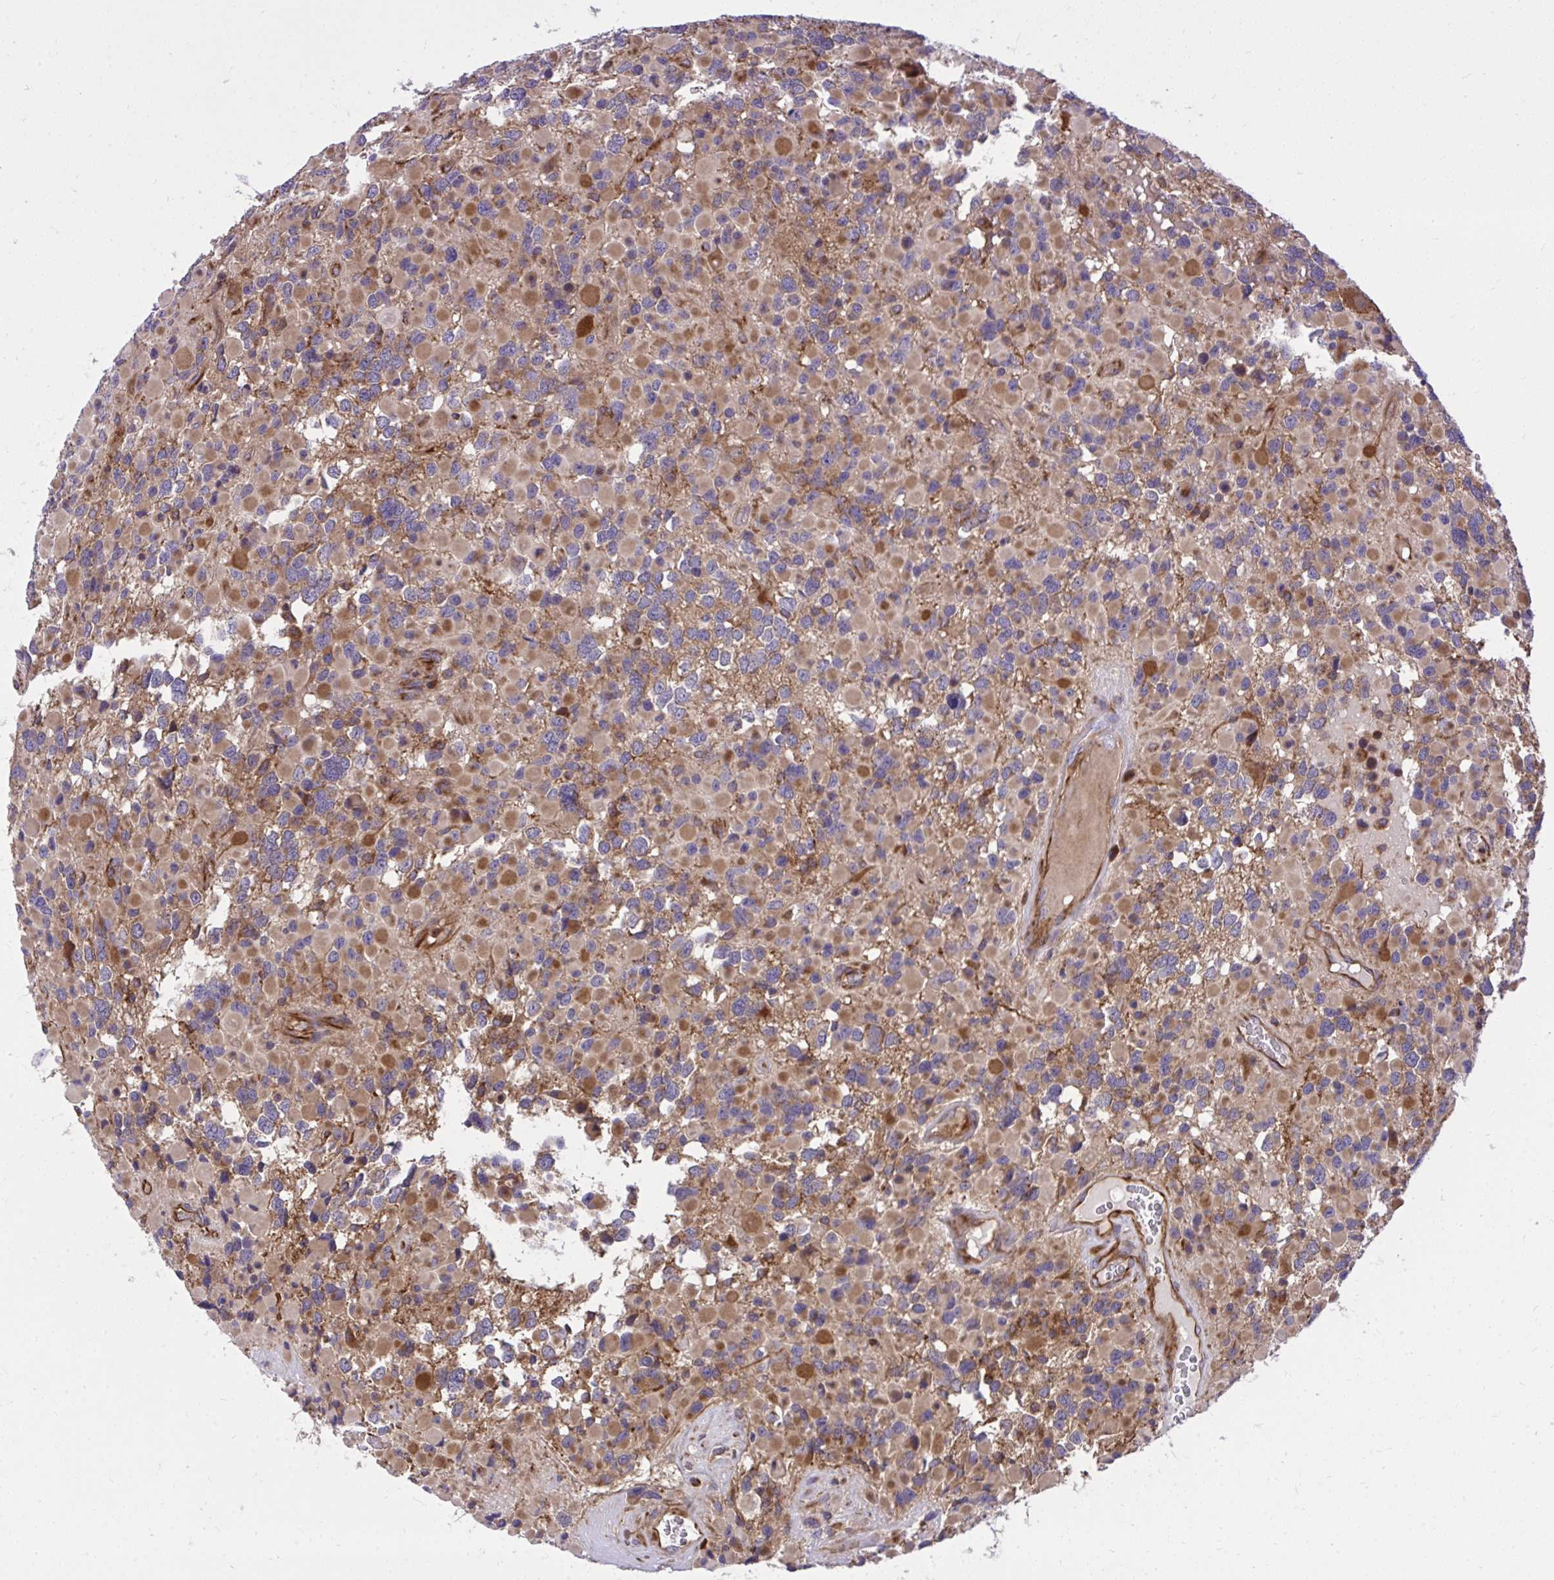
{"staining": {"intensity": "moderate", "quantity": "25%-75%", "location": "cytoplasmic/membranous"}, "tissue": "glioma", "cell_type": "Tumor cells", "image_type": "cancer", "snomed": [{"axis": "morphology", "description": "Glioma, malignant, High grade"}, {"axis": "topography", "description": "Brain"}], "caption": "Immunohistochemistry (IHC) photomicrograph of neoplastic tissue: high-grade glioma (malignant) stained using immunohistochemistry reveals medium levels of moderate protein expression localized specifically in the cytoplasmic/membranous of tumor cells, appearing as a cytoplasmic/membranous brown color.", "gene": "PAIP2", "patient": {"sex": "female", "age": 40}}